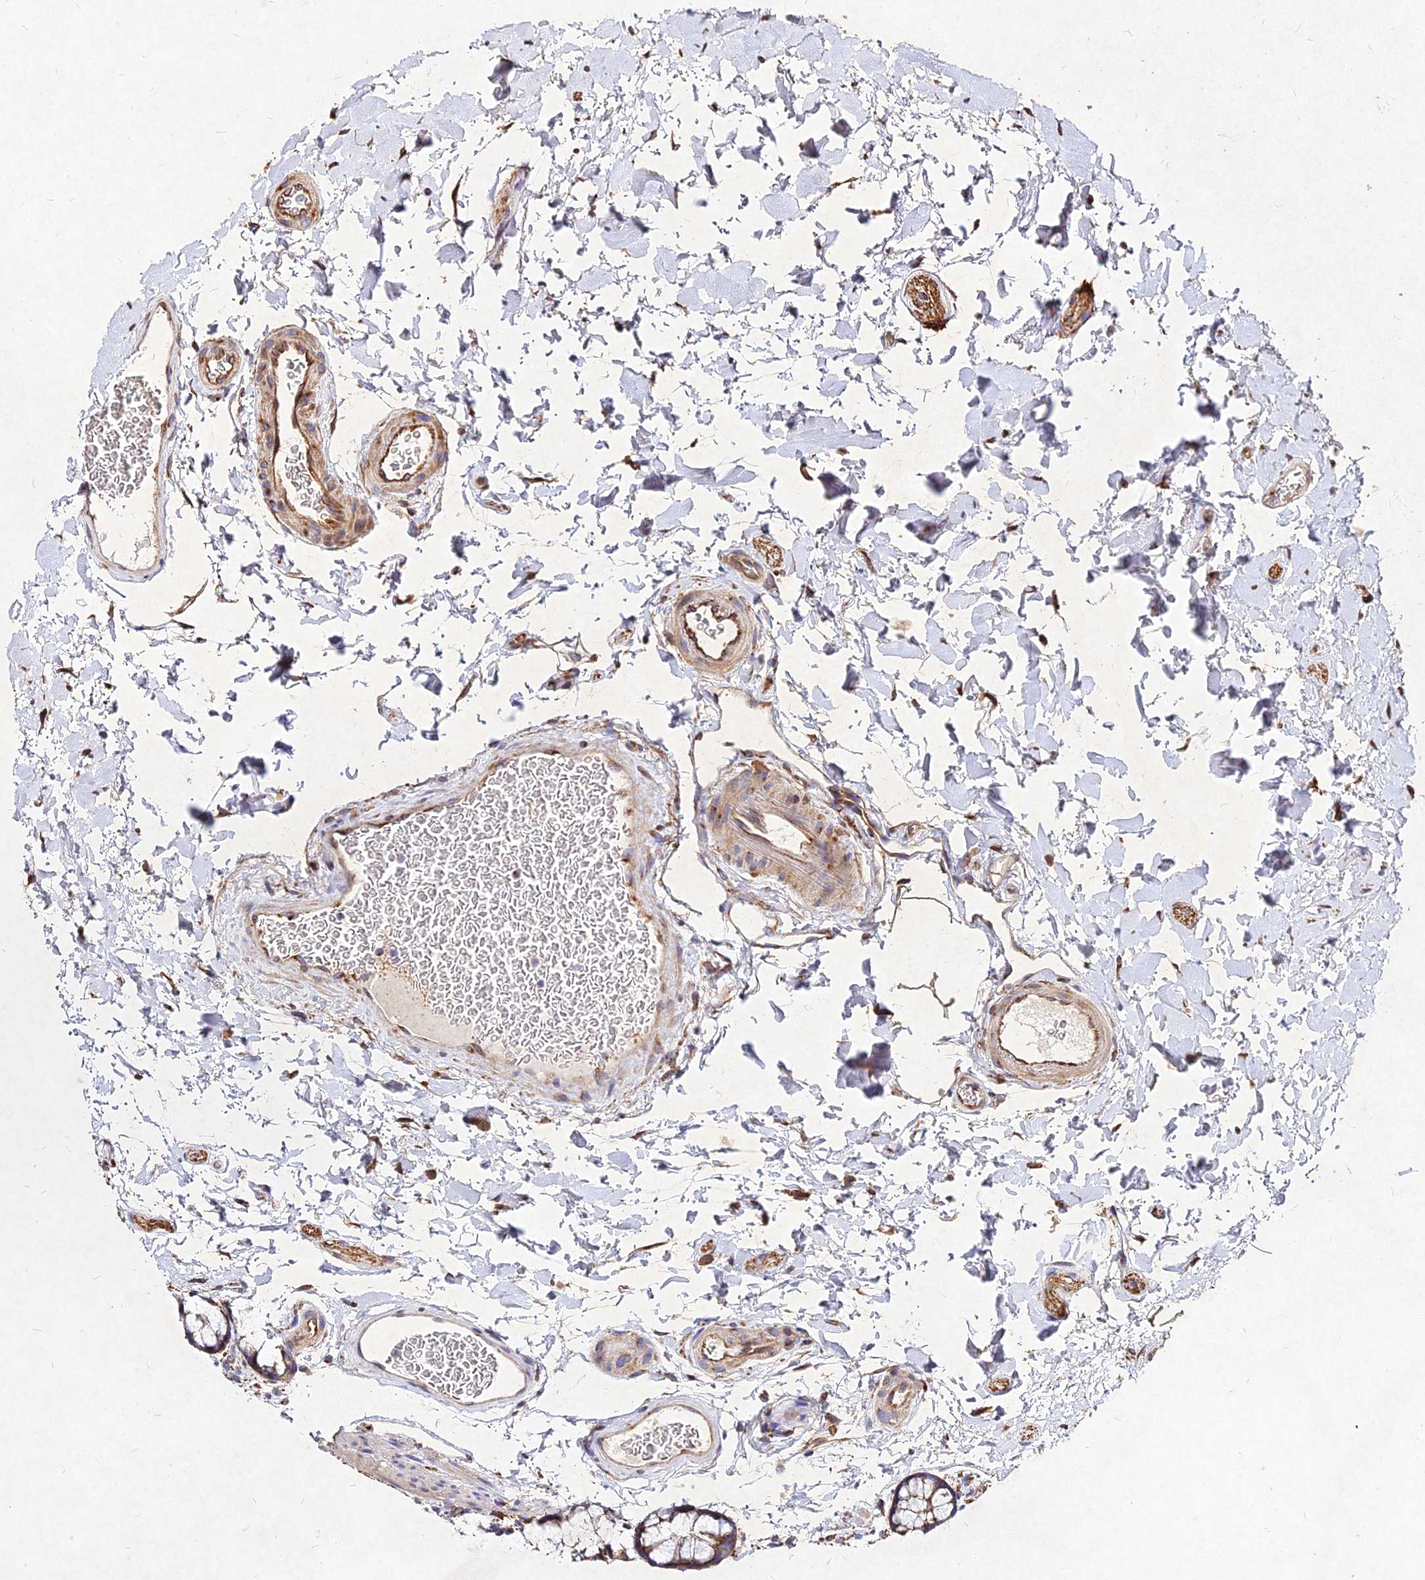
{"staining": {"intensity": "moderate", "quantity": ">75%", "location": "cytoplasmic/membranous"}, "tissue": "colon", "cell_type": "Endothelial cells", "image_type": "normal", "snomed": [{"axis": "morphology", "description": "Normal tissue, NOS"}, {"axis": "topography", "description": "Colon"}], "caption": "Protein staining demonstrates moderate cytoplasmic/membranous expression in approximately >75% of endothelial cells in unremarkable colon.", "gene": "SKA1", "patient": {"sex": "female", "age": 82}}